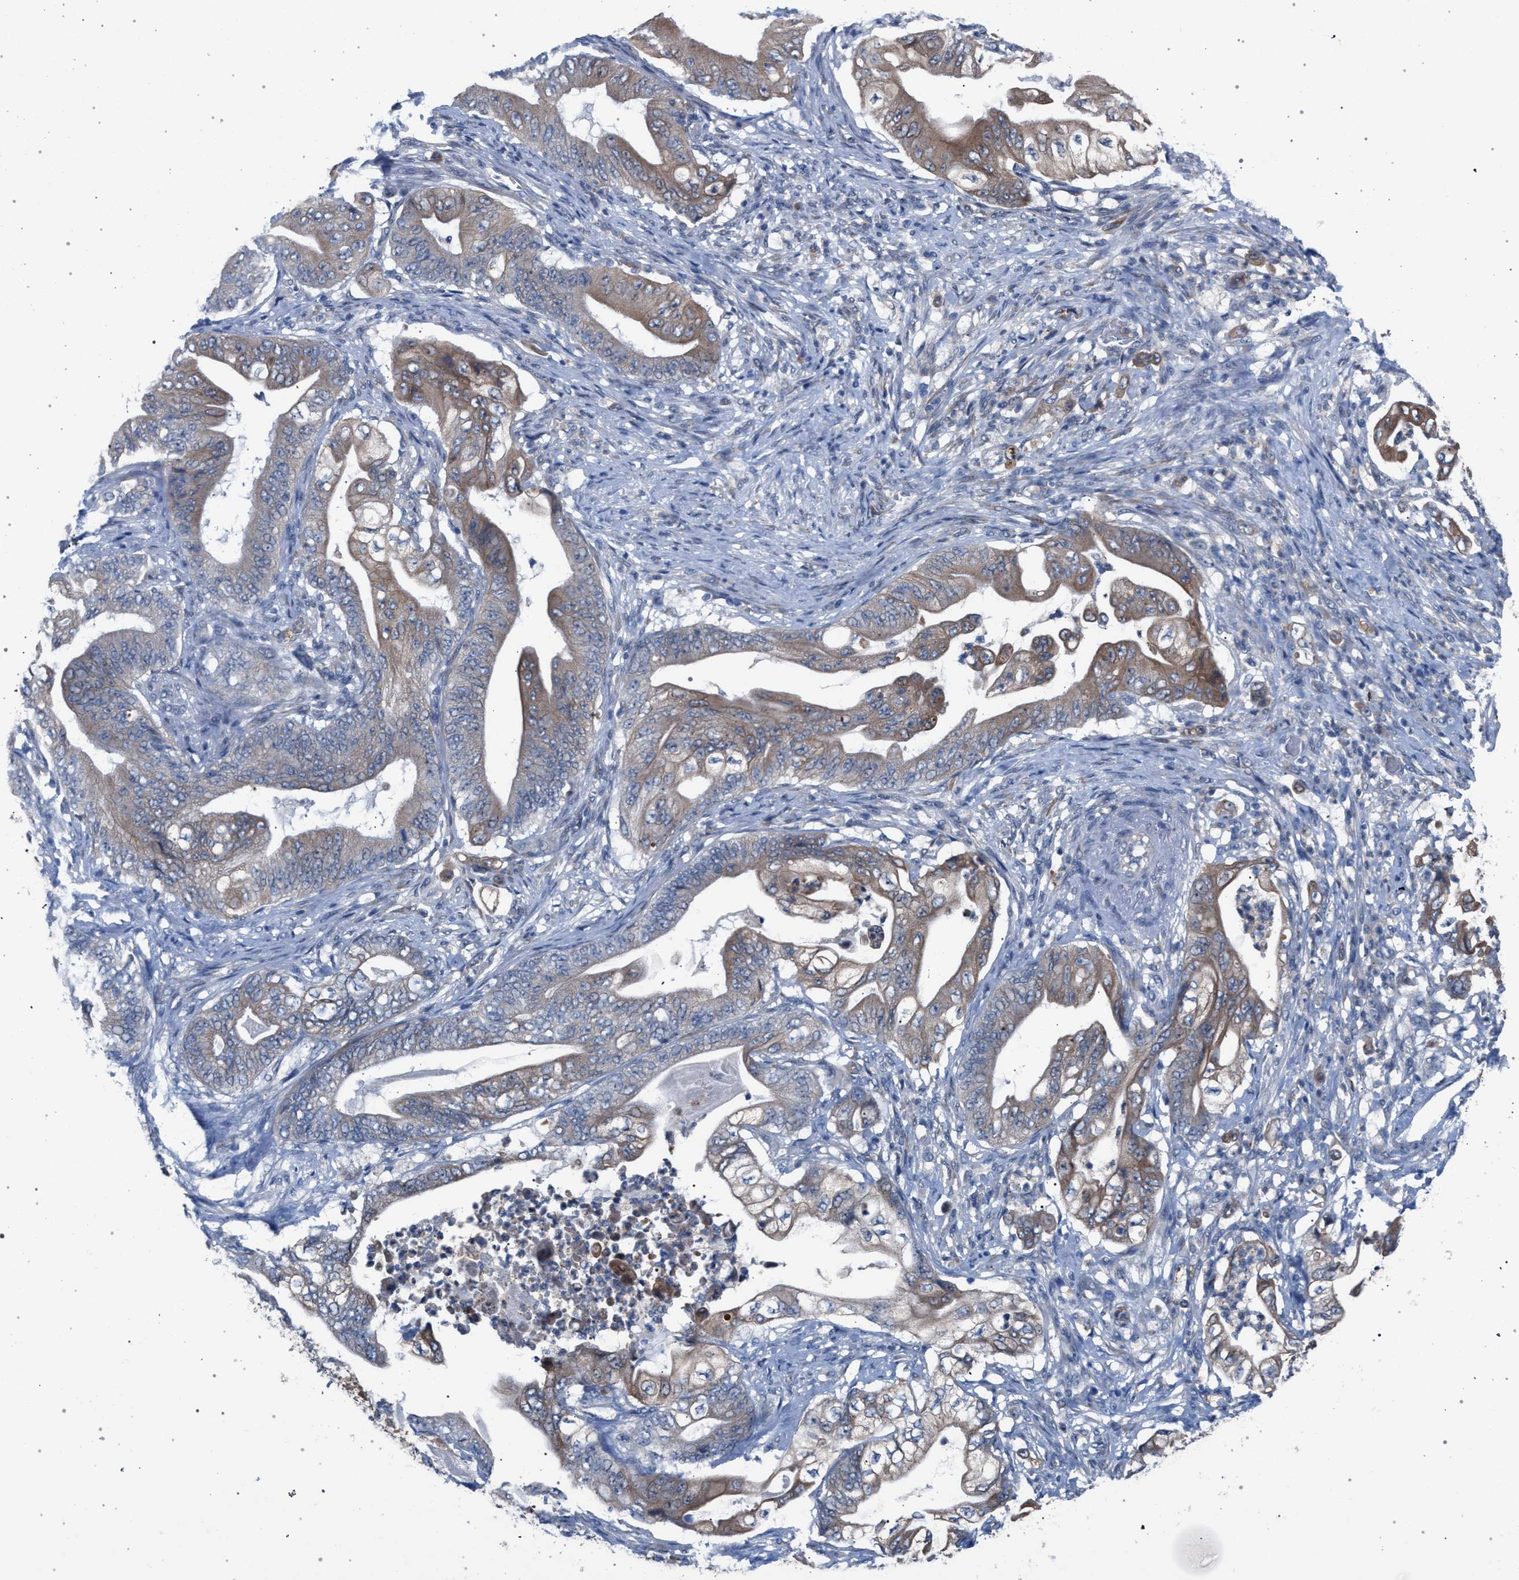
{"staining": {"intensity": "weak", "quantity": "25%-75%", "location": "cytoplasmic/membranous"}, "tissue": "stomach cancer", "cell_type": "Tumor cells", "image_type": "cancer", "snomed": [{"axis": "morphology", "description": "Adenocarcinoma, NOS"}, {"axis": "topography", "description": "Stomach"}], "caption": "Immunohistochemistry photomicrograph of neoplastic tissue: human adenocarcinoma (stomach) stained using immunohistochemistry (IHC) demonstrates low levels of weak protein expression localized specifically in the cytoplasmic/membranous of tumor cells, appearing as a cytoplasmic/membranous brown color.", "gene": "ARPC5L", "patient": {"sex": "female", "age": 73}}